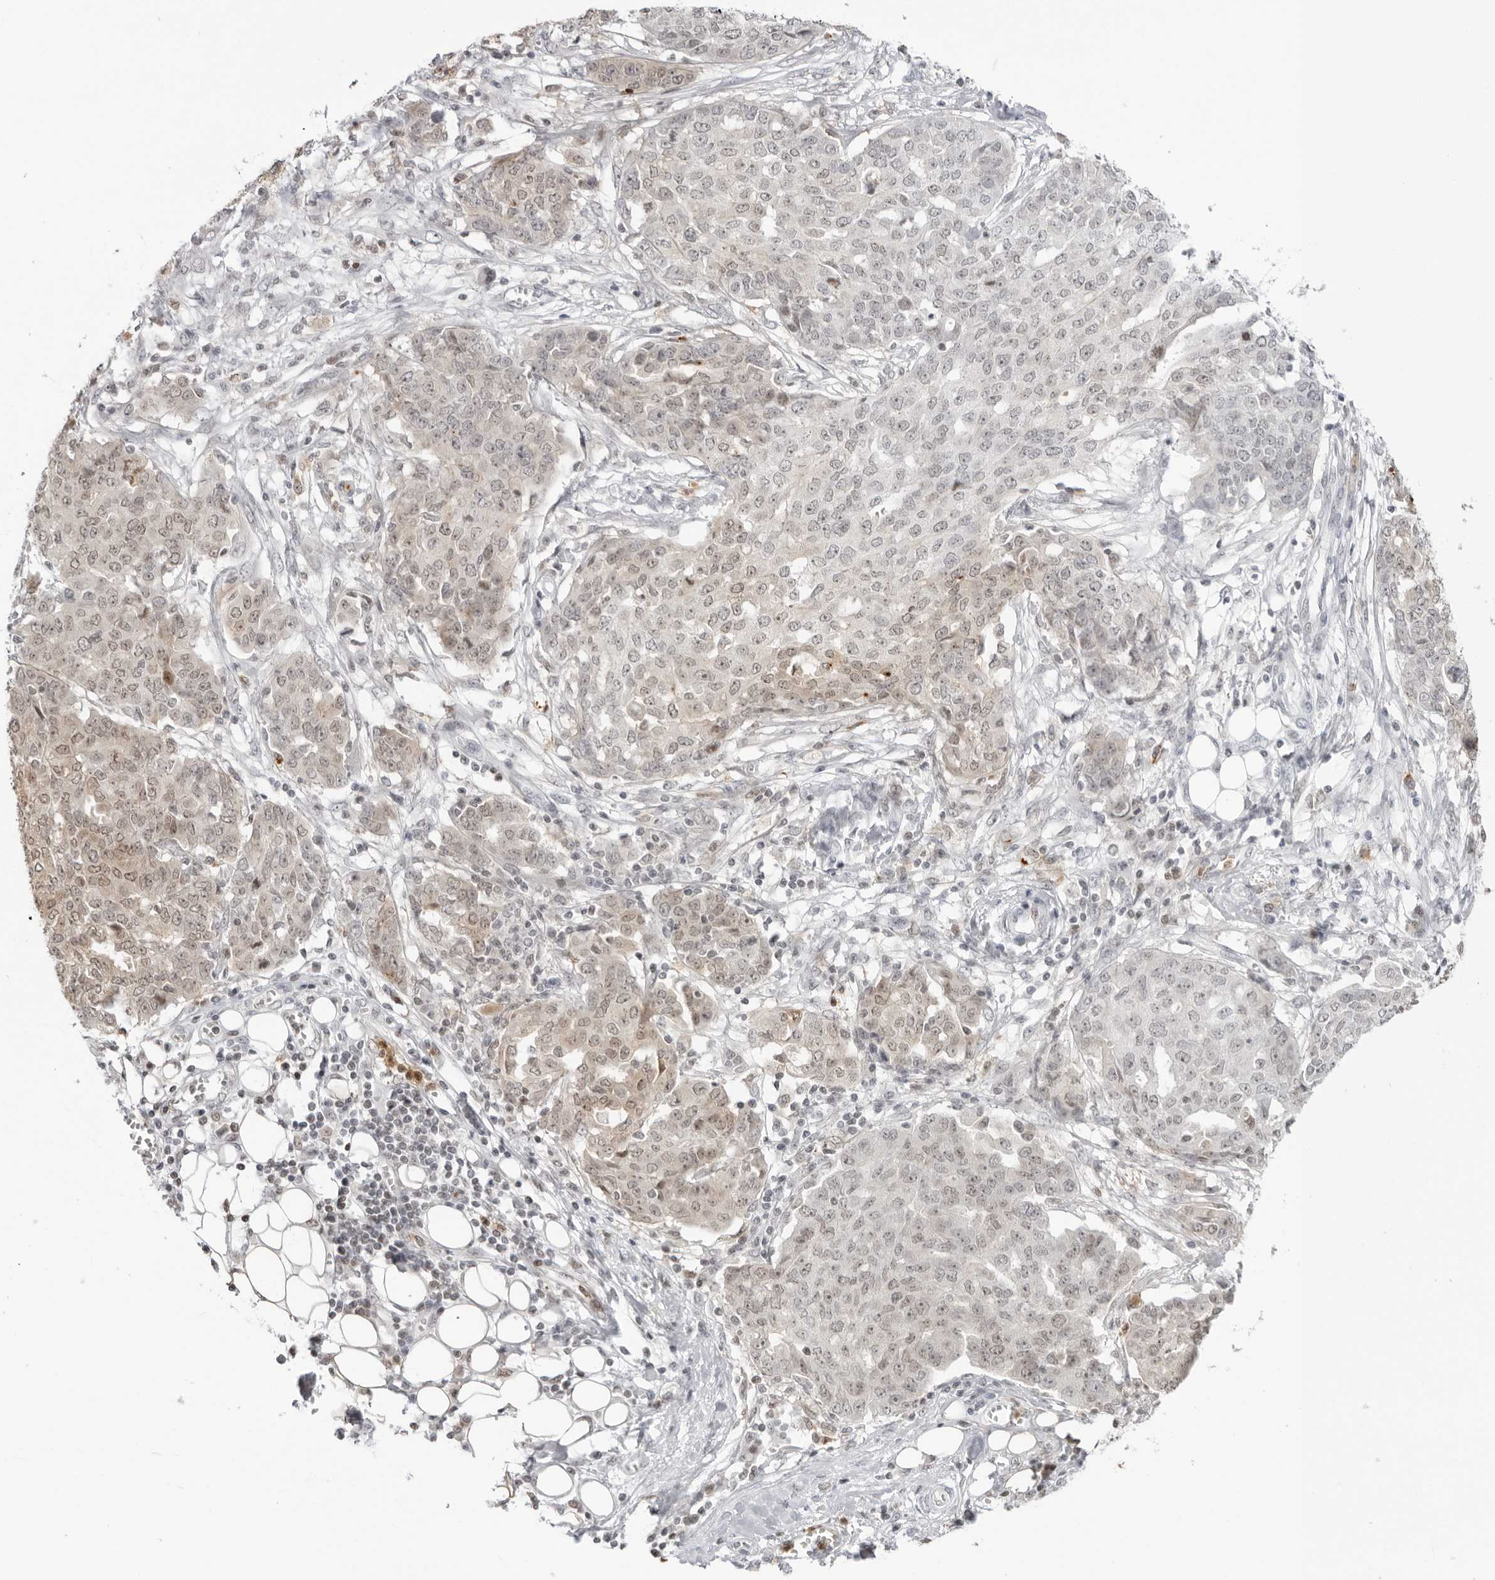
{"staining": {"intensity": "weak", "quantity": ">75%", "location": "nuclear"}, "tissue": "ovarian cancer", "cell_type": "Tumor cells", "image_type": "cancer", "snomed": [{"axis": "morphology", "description": "Cystadenocarcinoma, serous, NOS"}, {"axis": "topography", "description": "Soft tissue"}, {"axis": "topography", "description": "Ovary"}], "caption": "Ovarian serous cystadenocarcinoma tissue exhibits weak nuclear positivity in about >75% of tumor cells, visualized by immunohistochemistry. (brown staining indicates protein expression, while blue staining denotes nuclei).", "gene": "RNF146", "patient": {"sex": "female", "age": 57}}